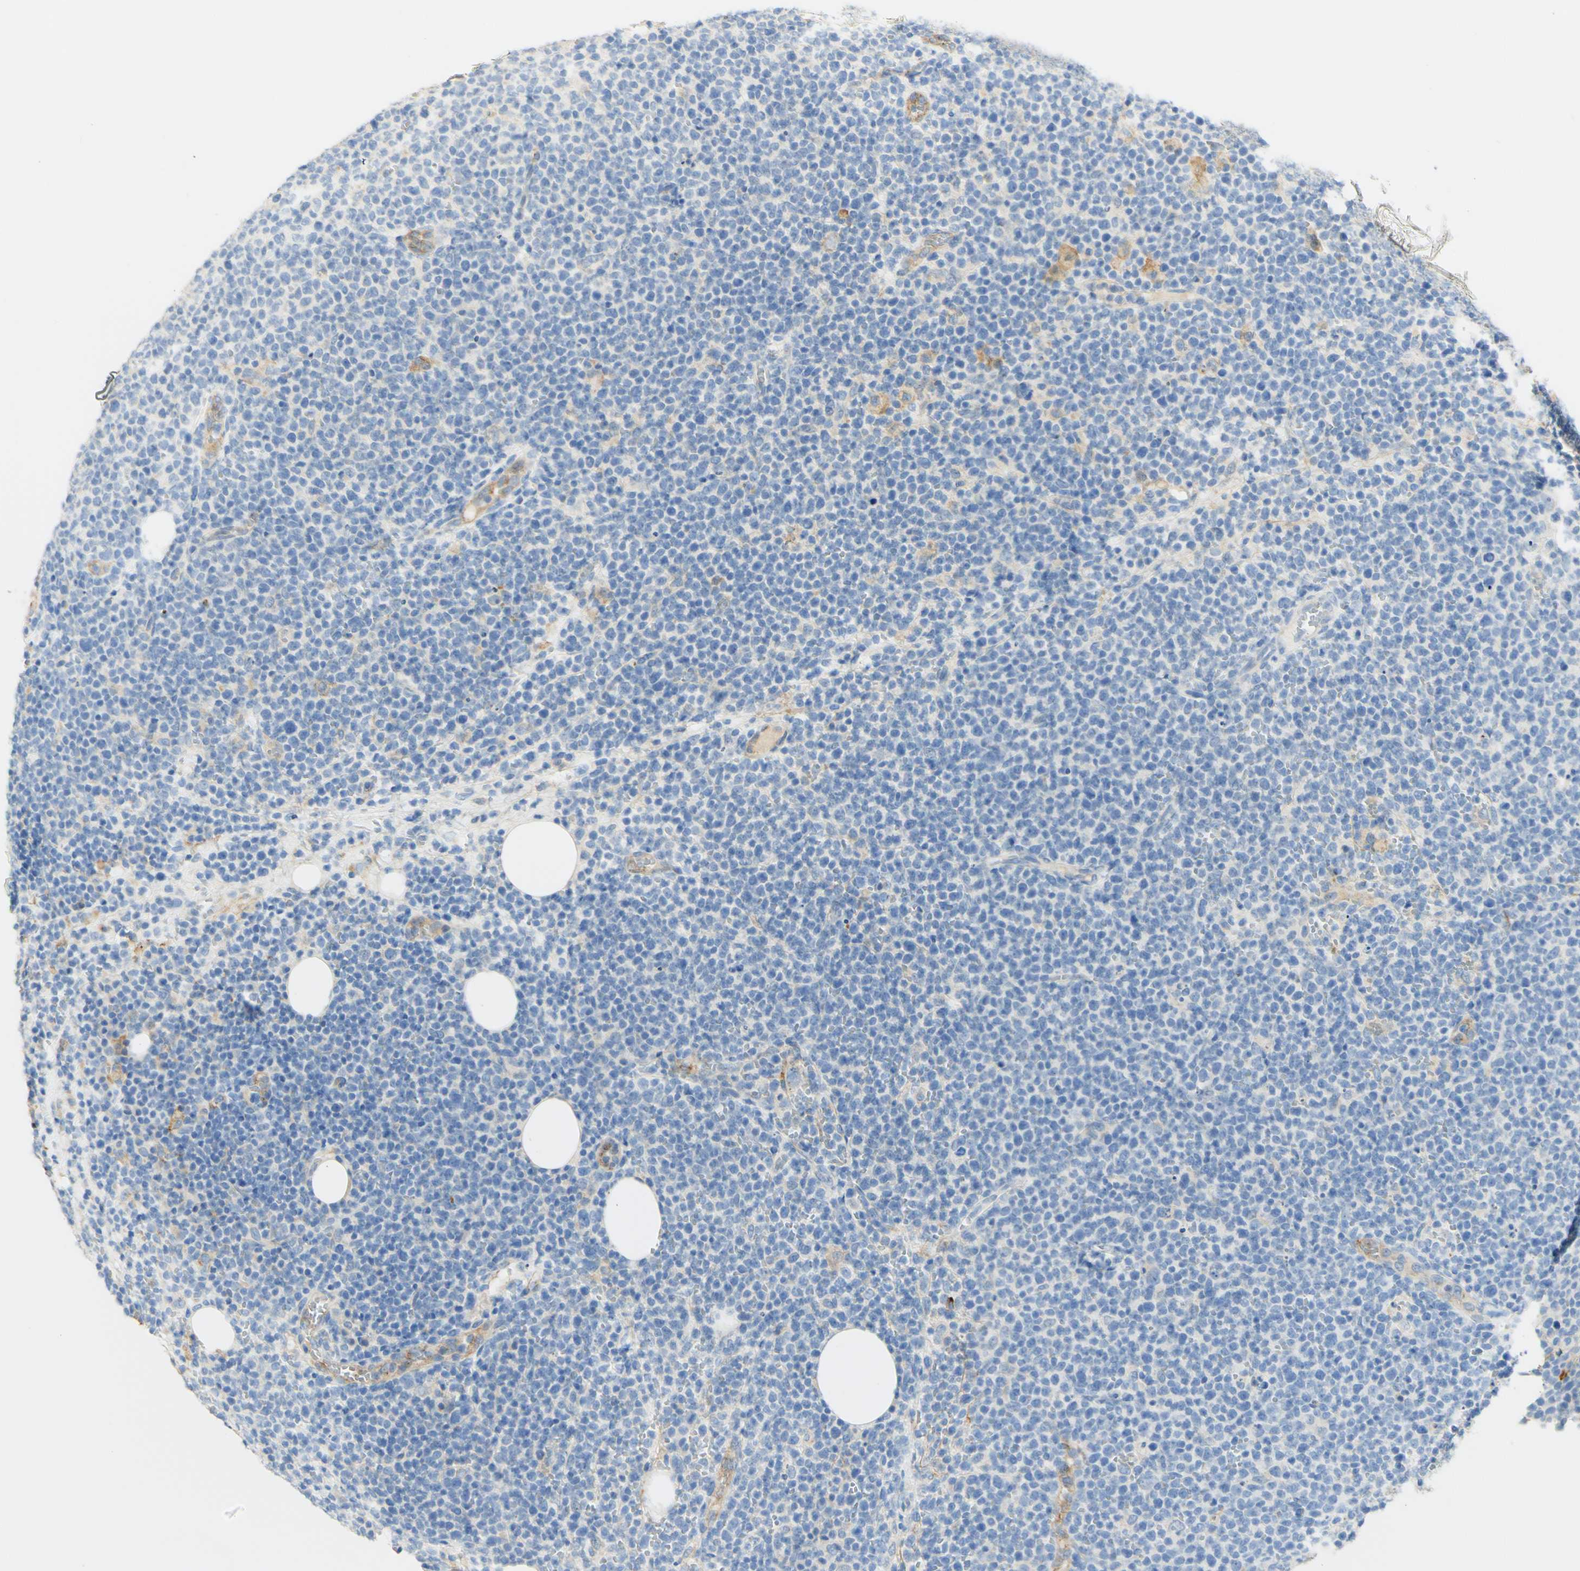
{"staining": {"intensity": "weak", "quantity": "<25%", "location": "cytoplasmic/membranous"}, "tissue": "lymphoma", "cell_type": "Tumor cells", "image_type": "cancer", "snomed": [{"axis": "morphology", "description": "Malignant lymphoma, non-Hodgkin's type, High grade"}, {"axis": "topography", "description": "Lymph node"}], "caption": "The photomicrograph exhibits no staining of tumor cells in lymphoma.", "gene": "FCGRT", "patient": {"sex": "male", "age": 61}}